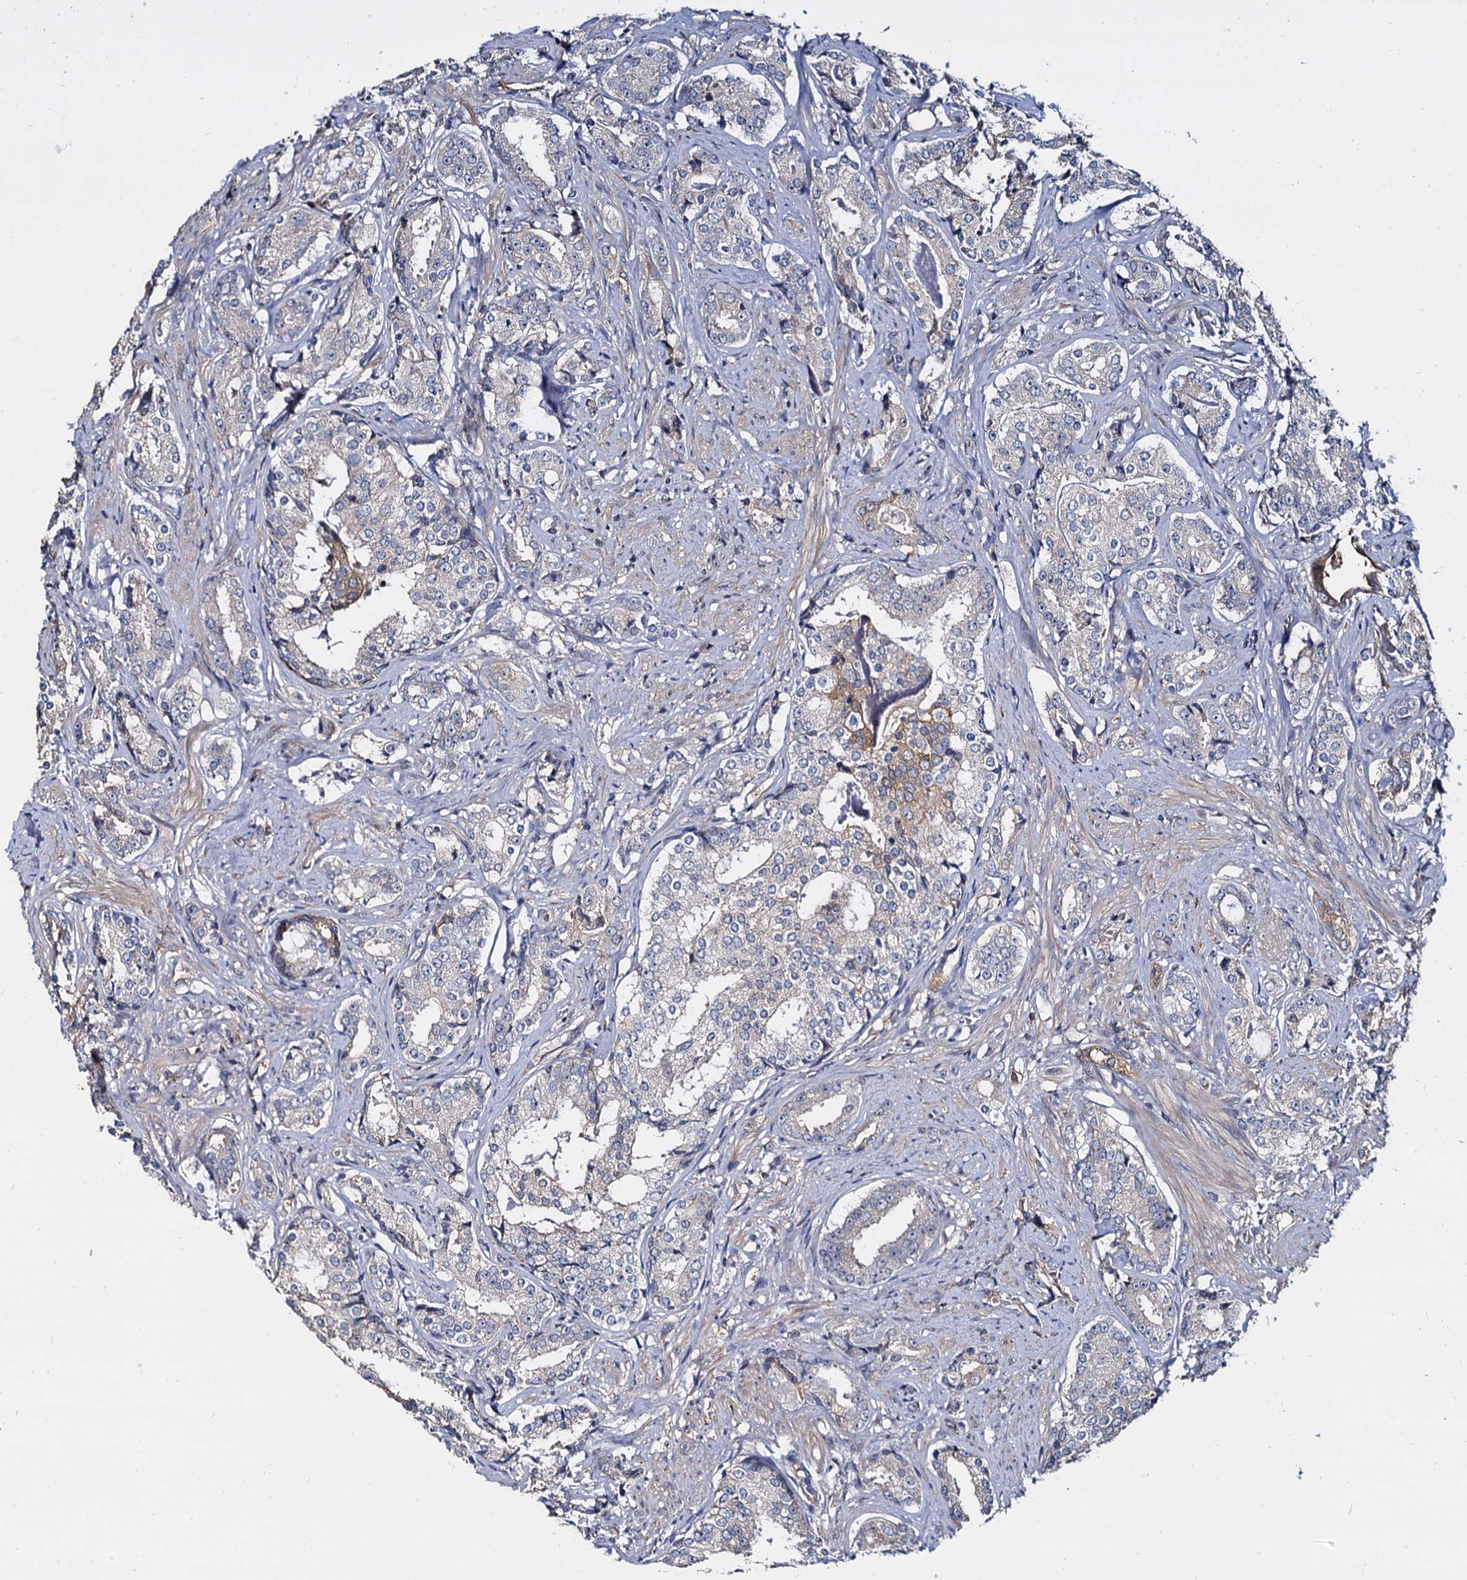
{"staining": {"intensity": "weak", "quantity": "<25%", "location": "cytoplasmic/membranous"}, "tissue": "prostate cancer", "cell_type": "Tumor cells", "image_type": "cancer", "snomed": [{"axis": "morphology", "description": "Adenocarcinoma, High grade"}, {"axis": "topography", "description": "Prostate"}], "caption": "High power microscopy photomicrograph of an IHC image of prostate cancer, revealing no significant staining in tumor cells. (DAB (3,3'-diaminobenzidine) immunohistochemistry with hematoxylin counter stain).", "gene": "ANKRD13A", "patient": {"sex": "male", "age": 58}}